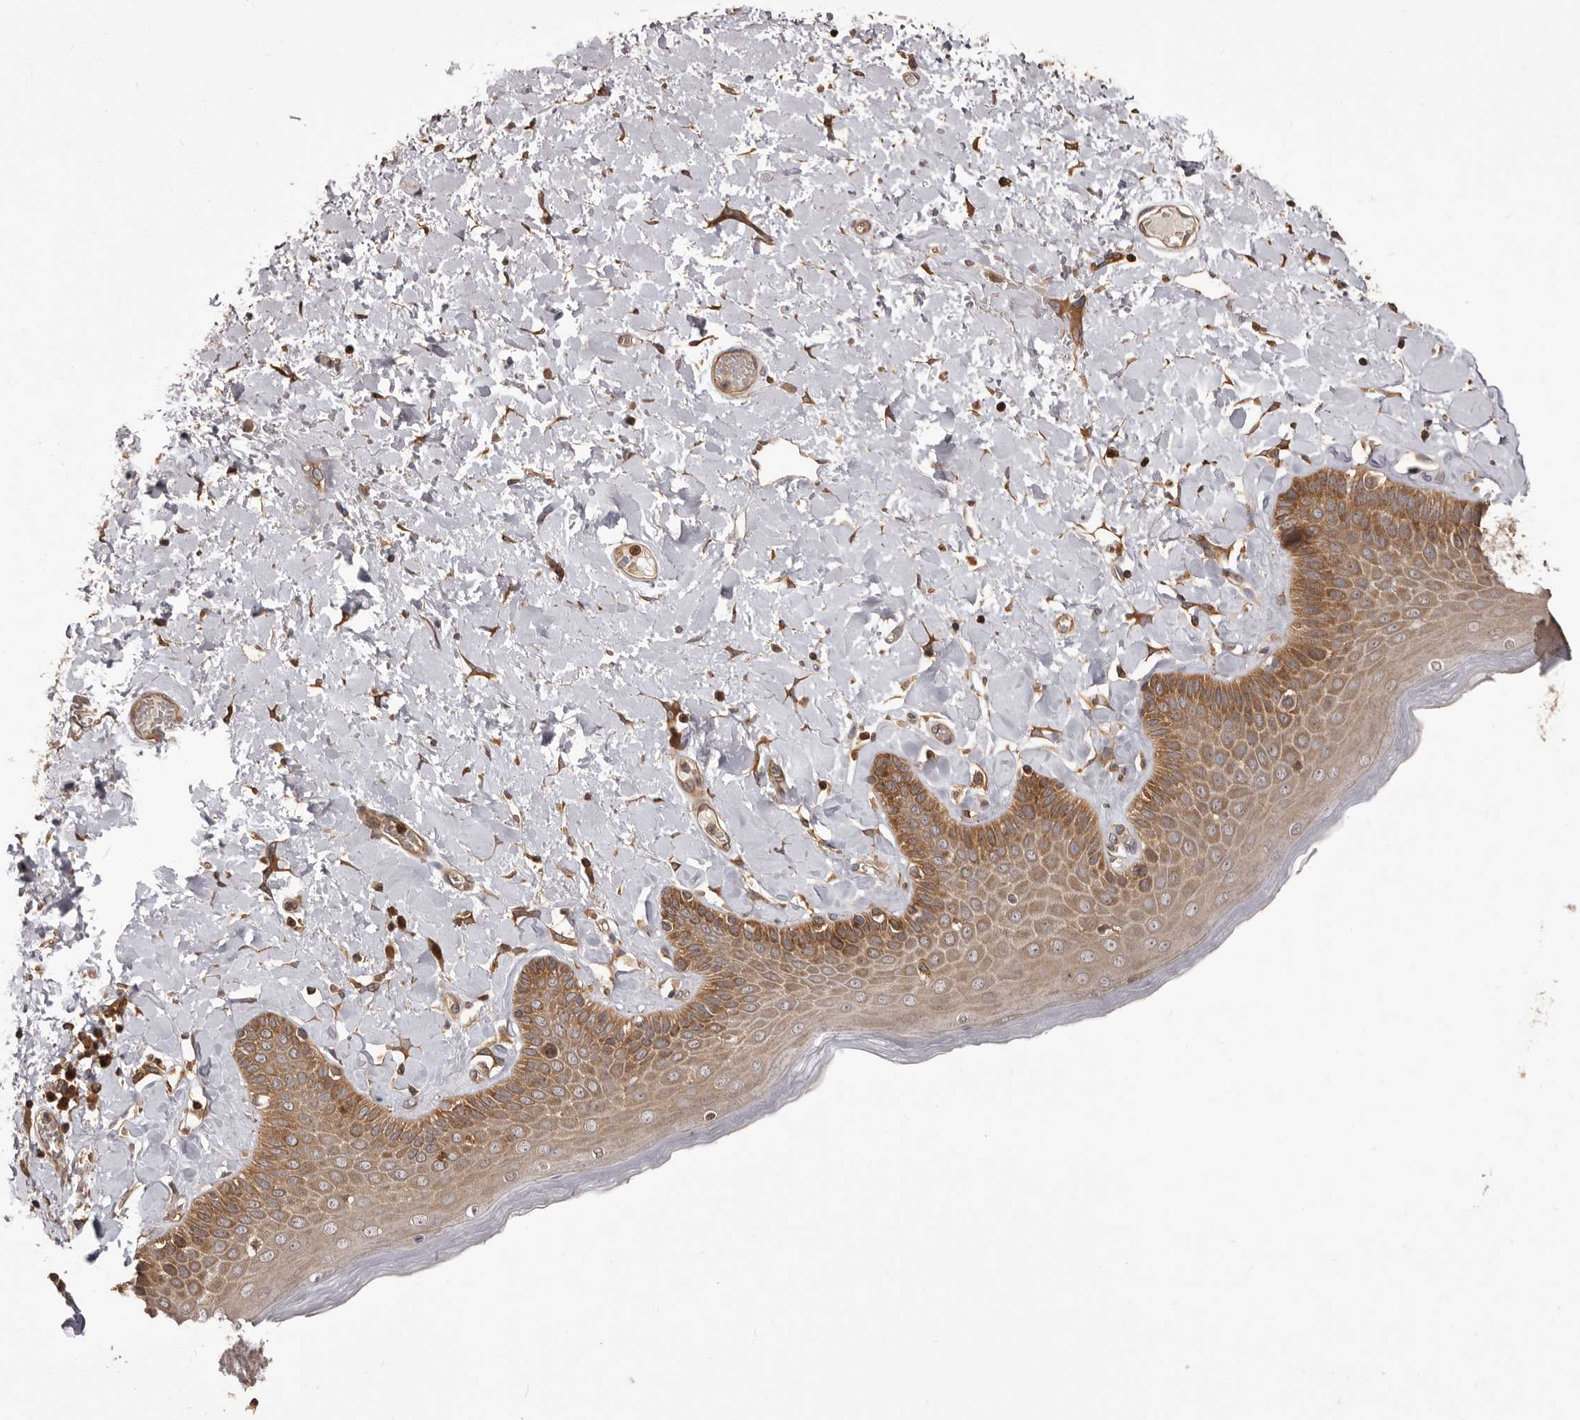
{"staining": {"intensity": "moderate", "quantity": ">75%", "location": "cytoplasmic/membranous"}, "tissue": "skin", "cell_type": "Epidermal cells", "image_type": "normal", "snomed": [{"axis": "morphology", "description": "Normal tissue, NOS"}, {"axis": "topography", "description": "Anal"}], "caption": "Protein expression analysis of unremarkable skin shows moderate cytoplasmic/membranous staining in about >75% of epidermal cells. Immunohistochemistry (ihc) stains the protein in brown and the nuclei are stained blue.", "gene": "HBS1L", "patient": {"sex": "male", "age": 69}}